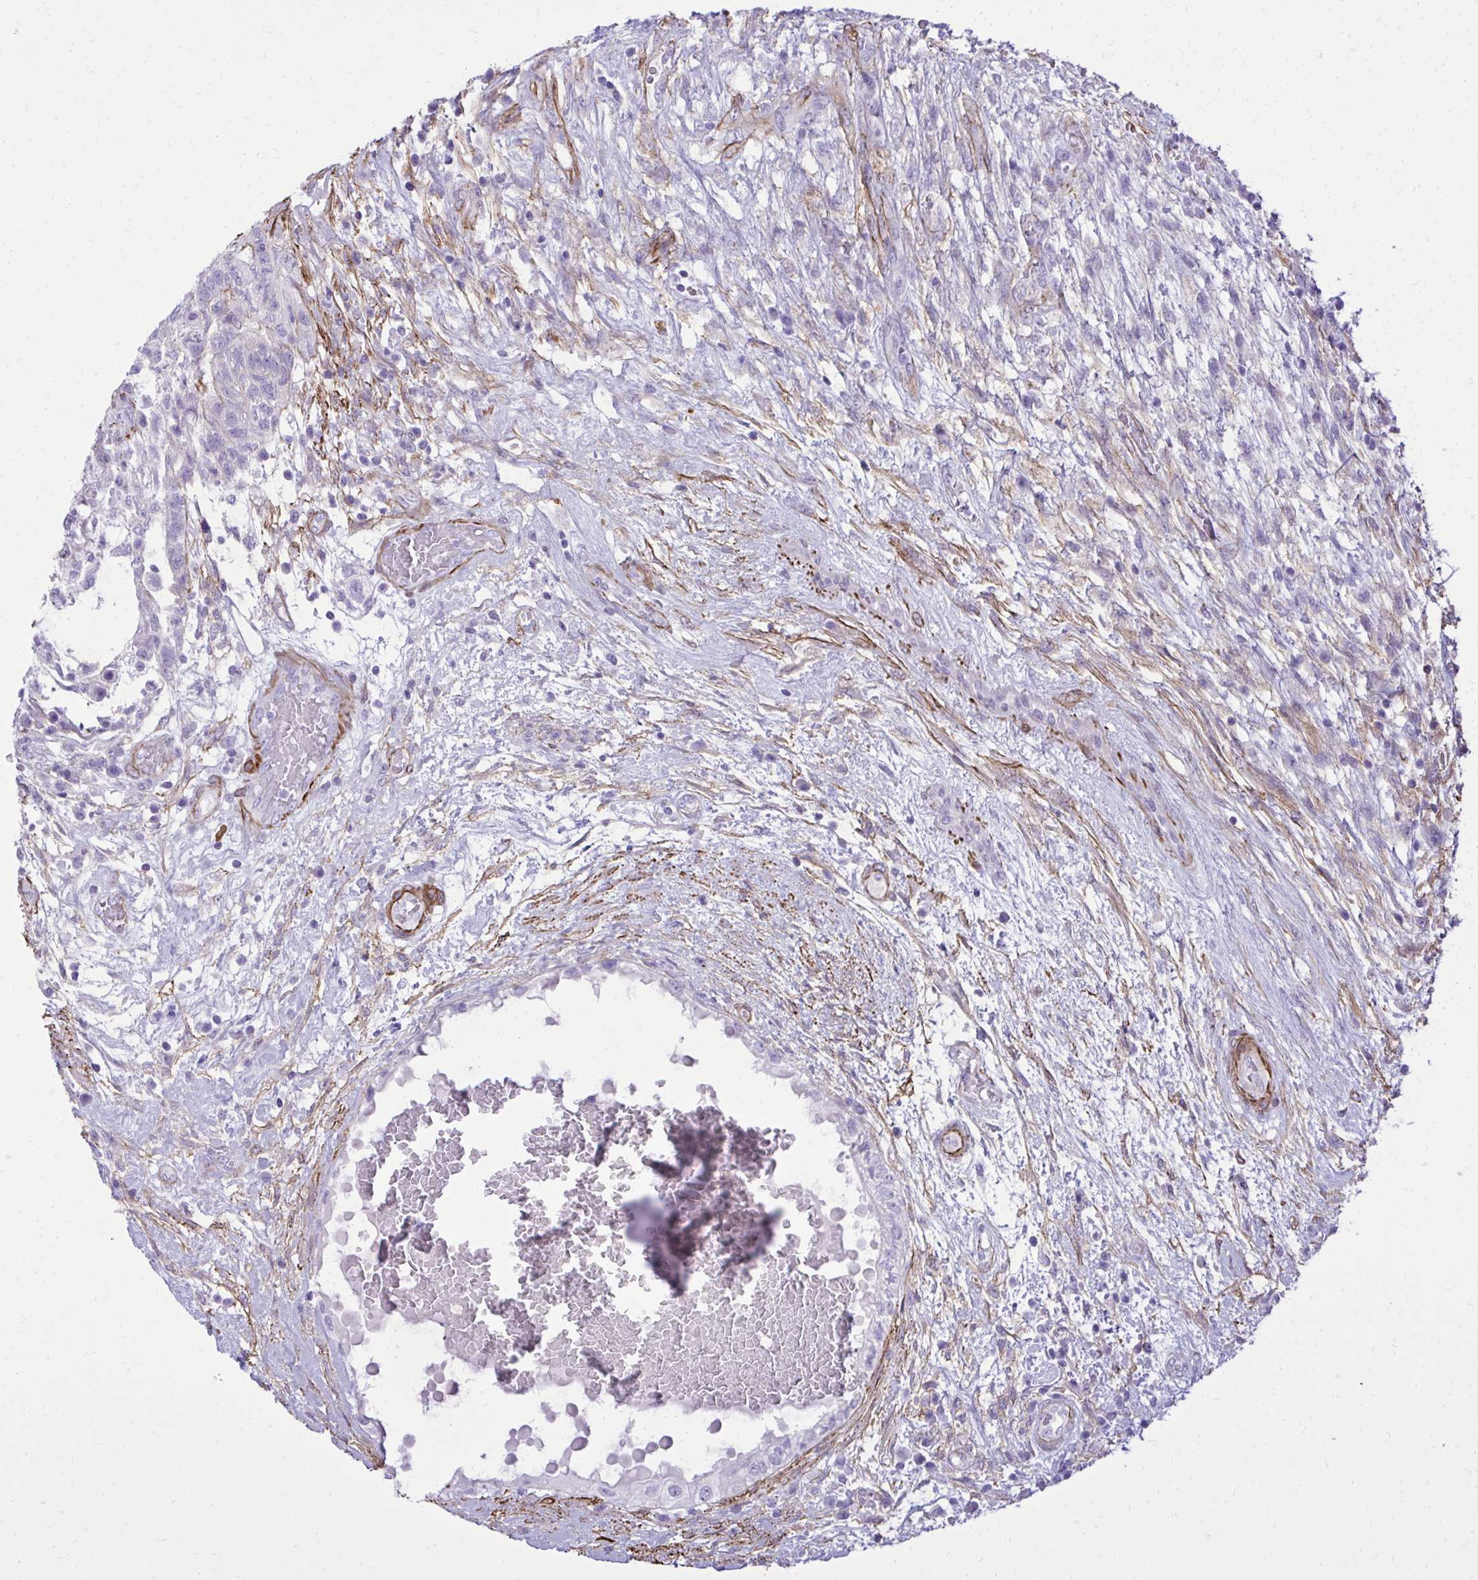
{"staining": {"intensity": "negative", "quantity": "none", "location": "none"}, "tissue": "testis cancer", "cell_type": "Tumor cells", "image_type": "cancer", "snomed": [{"axis": "morphology", "description": "Normal tissue, NOS"}, {"axis": "morphology", "description": "Carcinoma, Embryonal, NOS"}, {"axis": "topography", "description": "Testis"}], "caption": "Human testis embryonal carcinoma stained for a protein using IHC shows no staining in tumor cells.", "gene": "PITPNM3", "patient": {"sex": "male", "age": 32}}